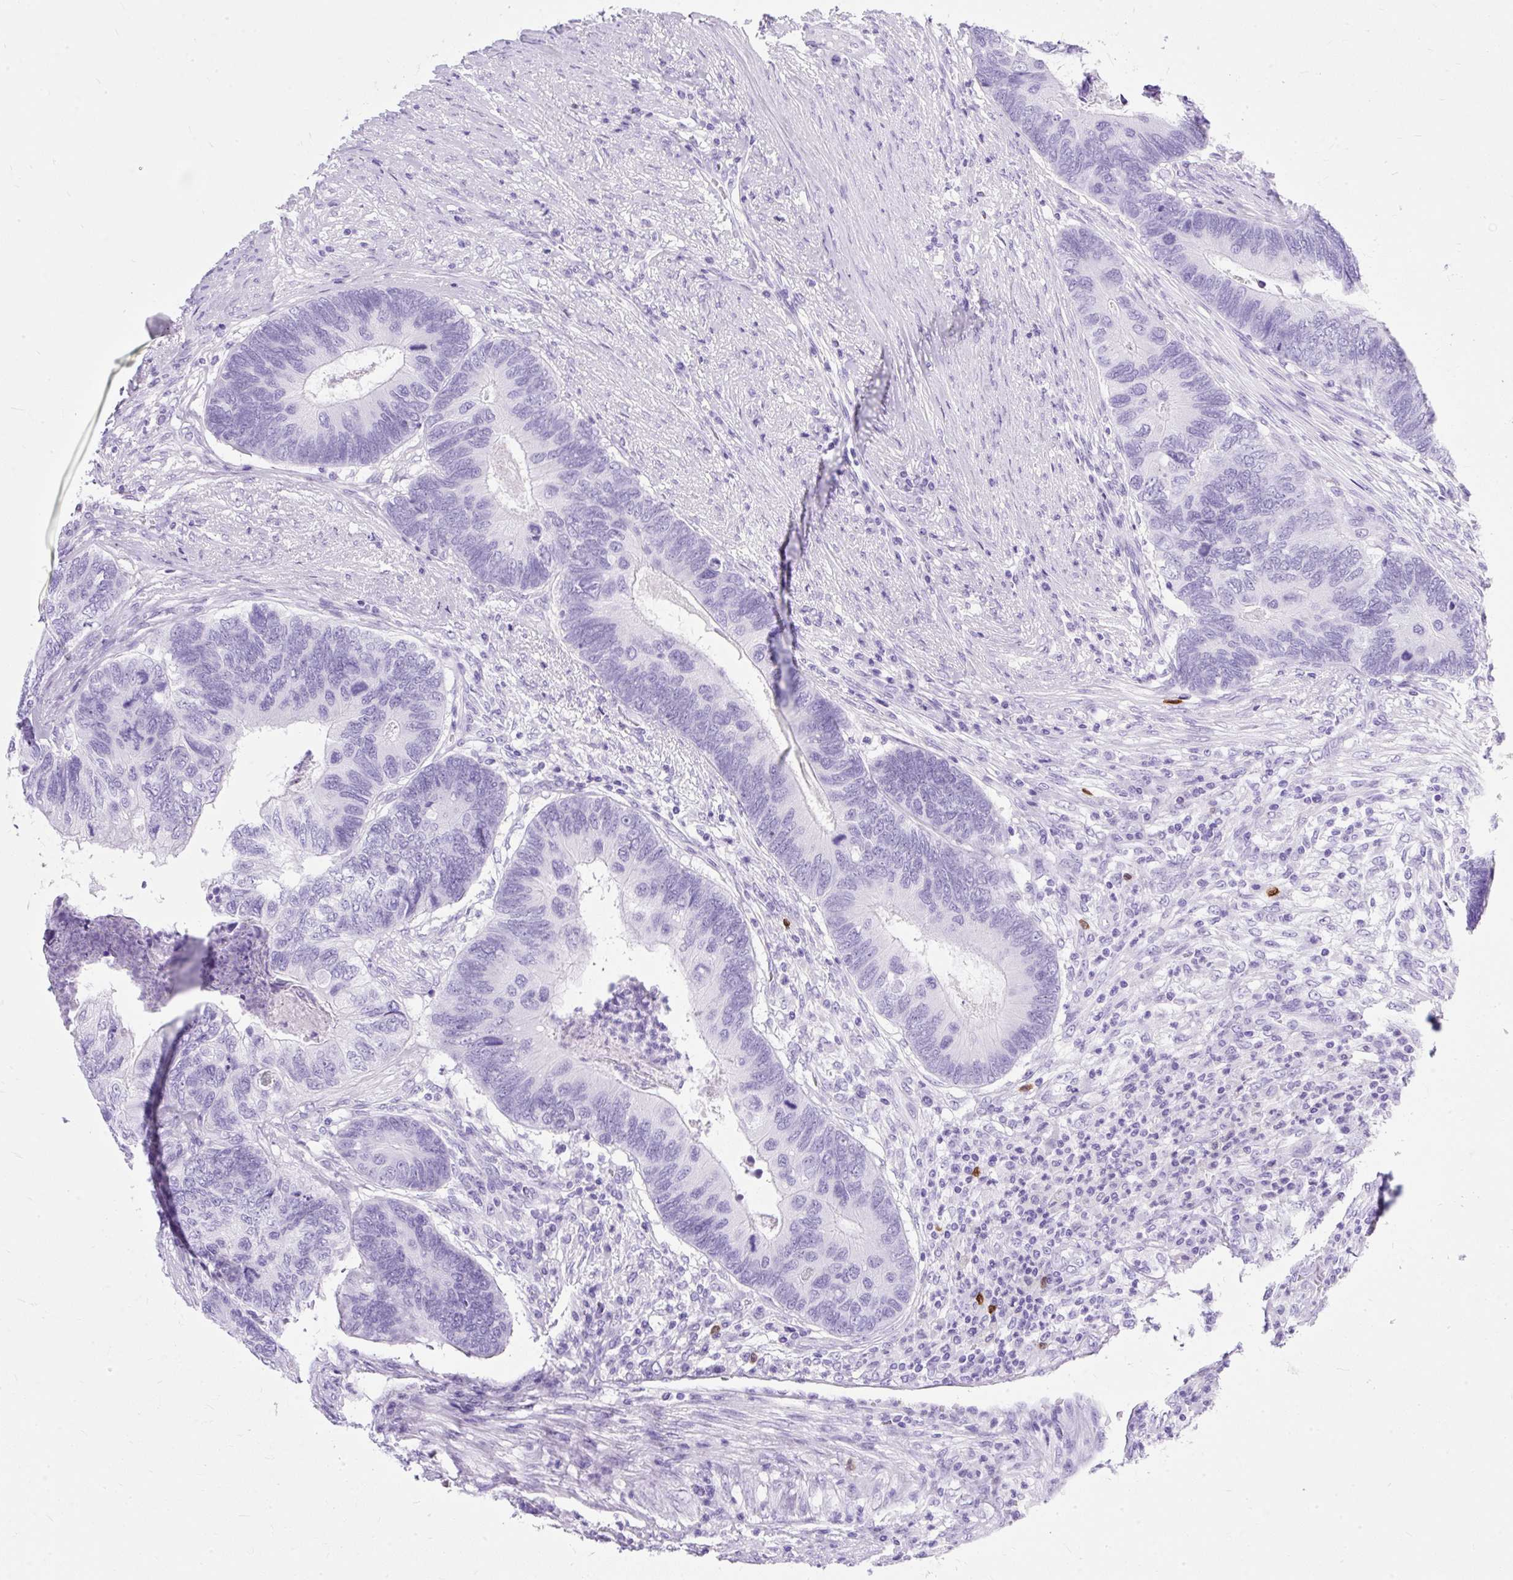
{"staining": {"intensity": "negative", "quantity": "none", "location": "none"}, "tissue": "colorectal cancer", "cell_type": "Tumor cells", "image_type": "cancer", "snomed": [{"axis": "morphology", "description": "Adenocarcinoma, NOS"}, {"axis": "topography", "description": "Colon"}], "caption": "This is an immunohistochemistry (IHC) image of colorectal adenocarcinoma. There is no staining in tumor cells.", "gene": "PVALB", "patient": {"sex": "female", "age": 67}}